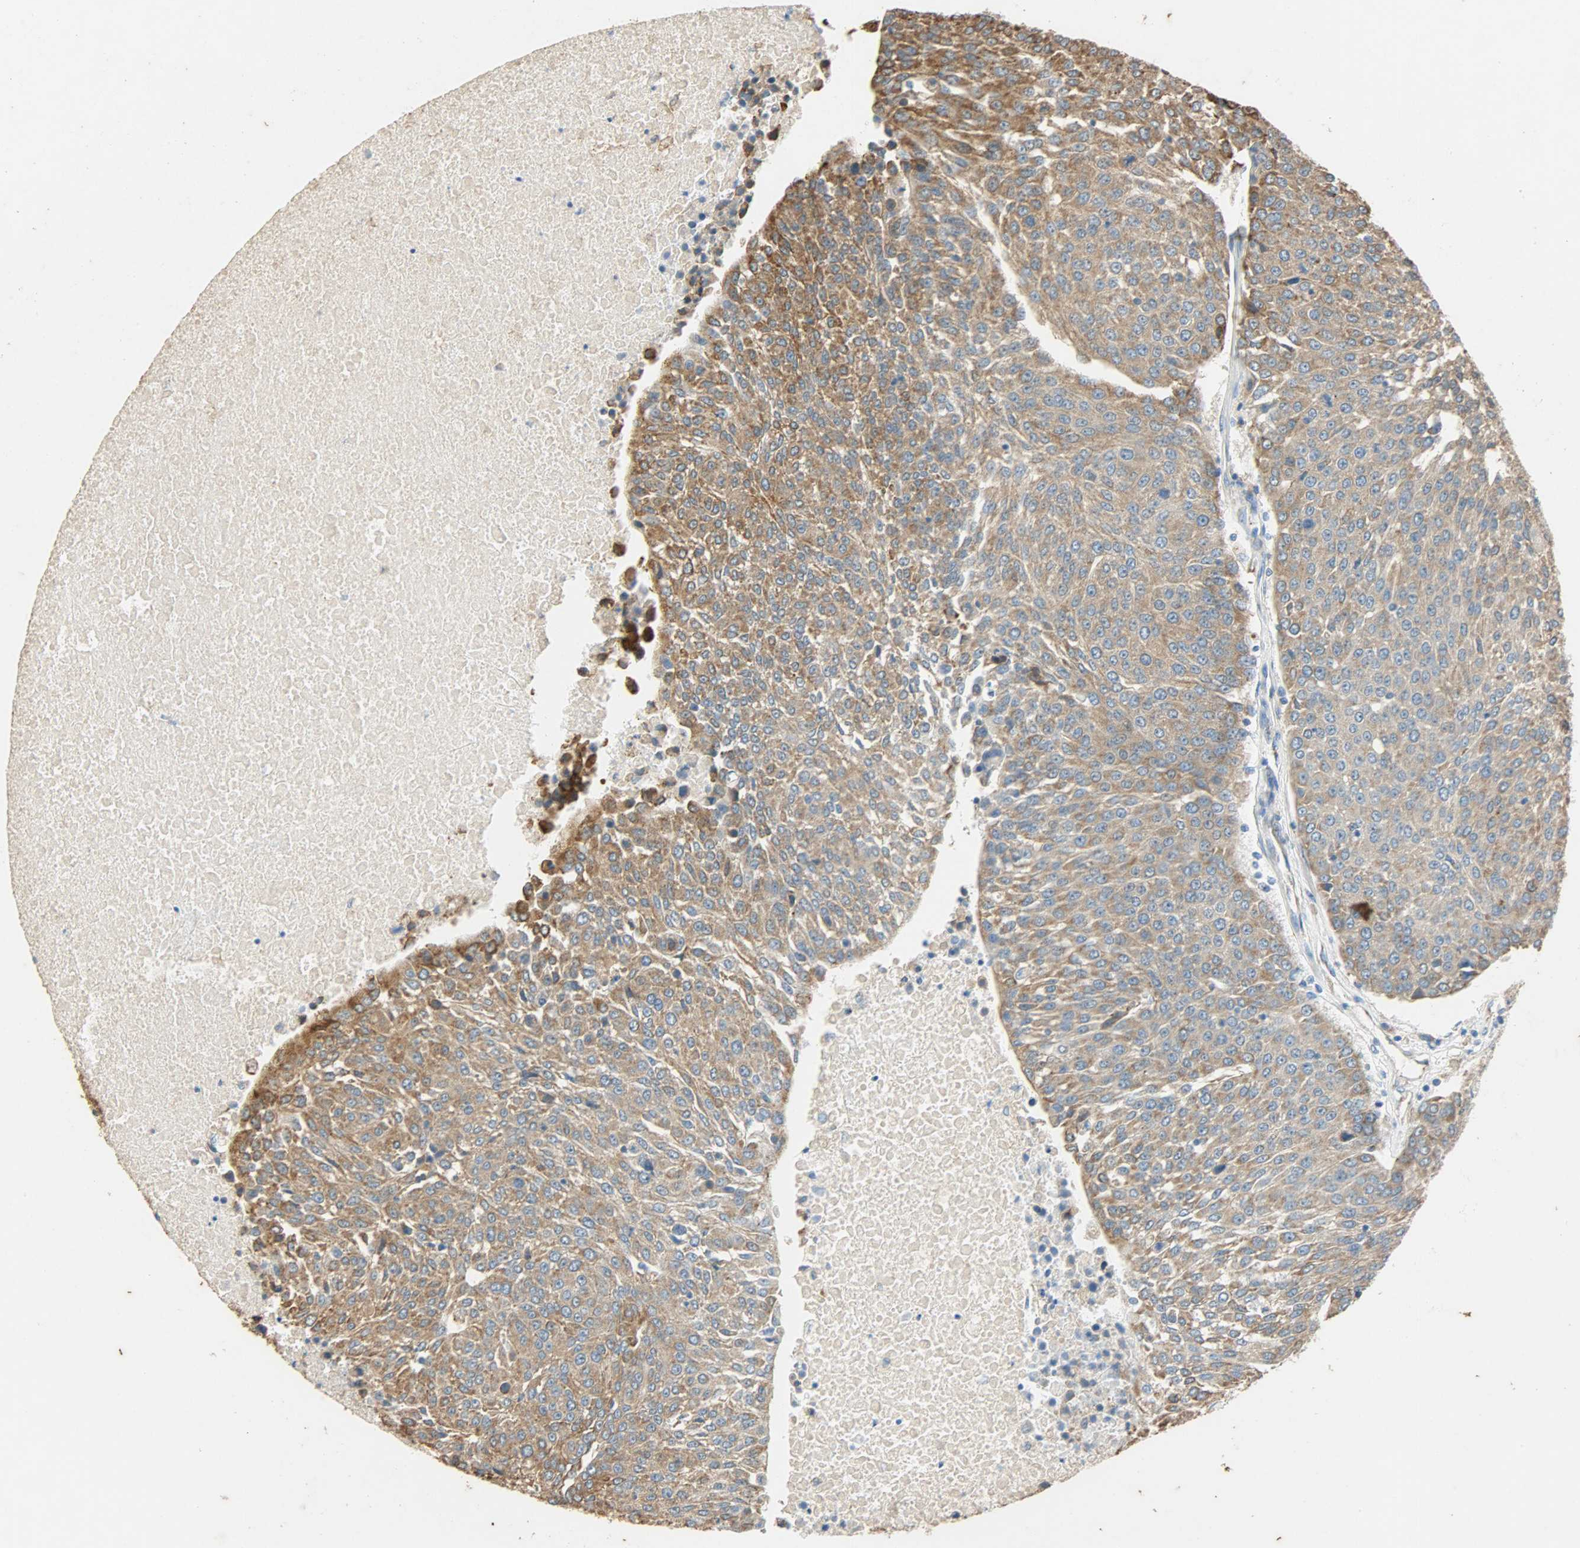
{"staining": {"intensity": "moderate", "quantity": ">75%", "location": "cytoplasmic/membranous"}, "tissue": "urothelial cancer", "cell_type": "Tumor cells", "image_type": "cancer", "snomed": [{"axis": "morphology", "description": "Urothelial carcinoma, High grade"}, {"axis": "topography", "description": "Urinary bladder"}], "caption": "Urothelial cancer stained with a brown dye demonstrates moderate cytoplasmic/membranous positive positivity in approximately >75% of tumor cells.", "gene": "HSPA5", "patient": {"sex": "female", "age": 85}}